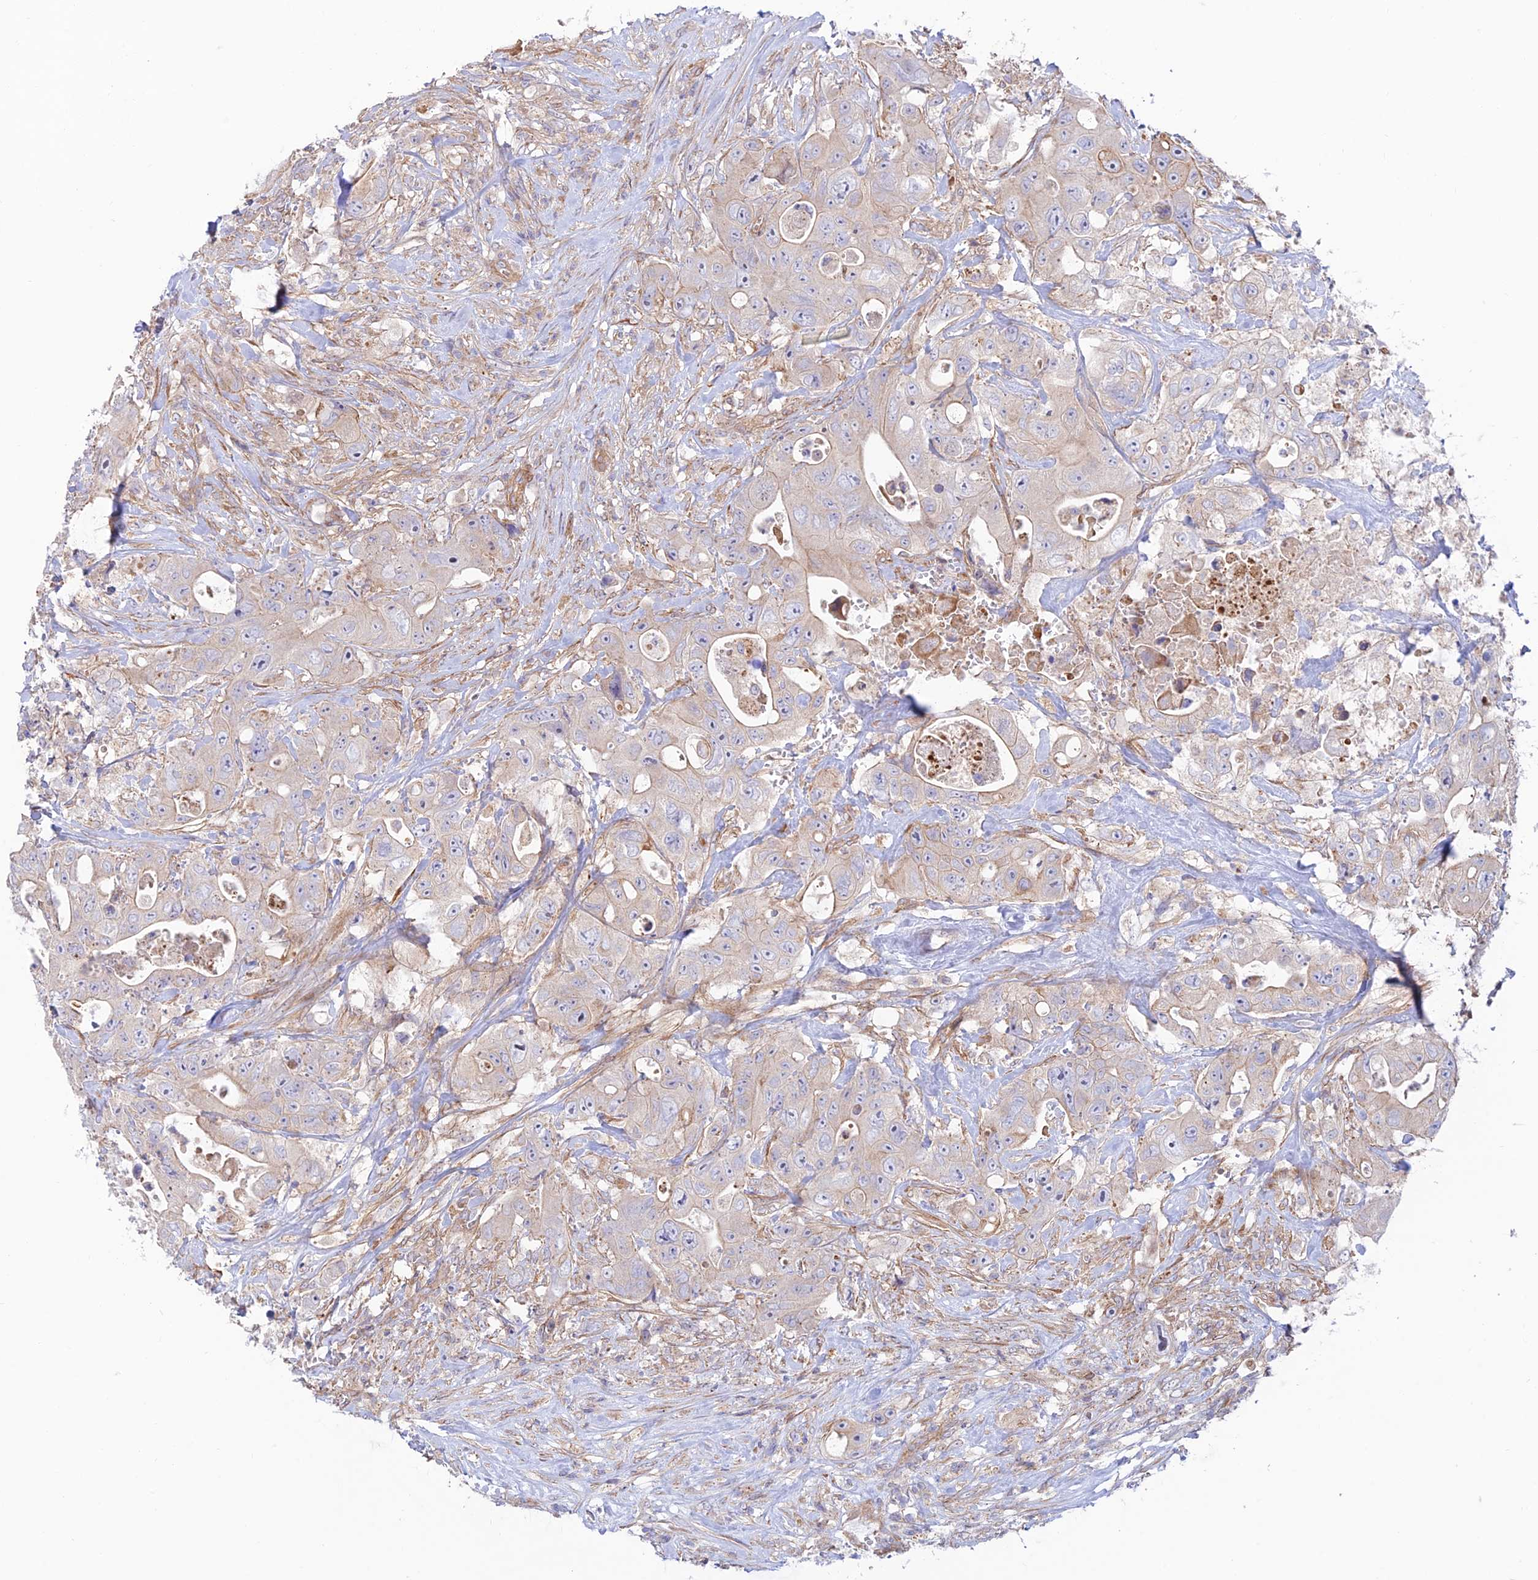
{"staining": {"intensity": "negative", "quantity": "none", "location": "none"}, "tissue": "colorectal cancer", "cell_type": "Tumor cells", "image_type": "cancer", "snomed": [{"axis": "morphology", "description": "Adenocarcinoma, NOS"}, {"axis": "topography", "description": "Colon"}], "caption": "IHC of colorectal cancer (adenocarcinoma) displays no staining in tumor cells.", "gene": "KCNAB1", "patient": {"sex": "female", "age": 46}}